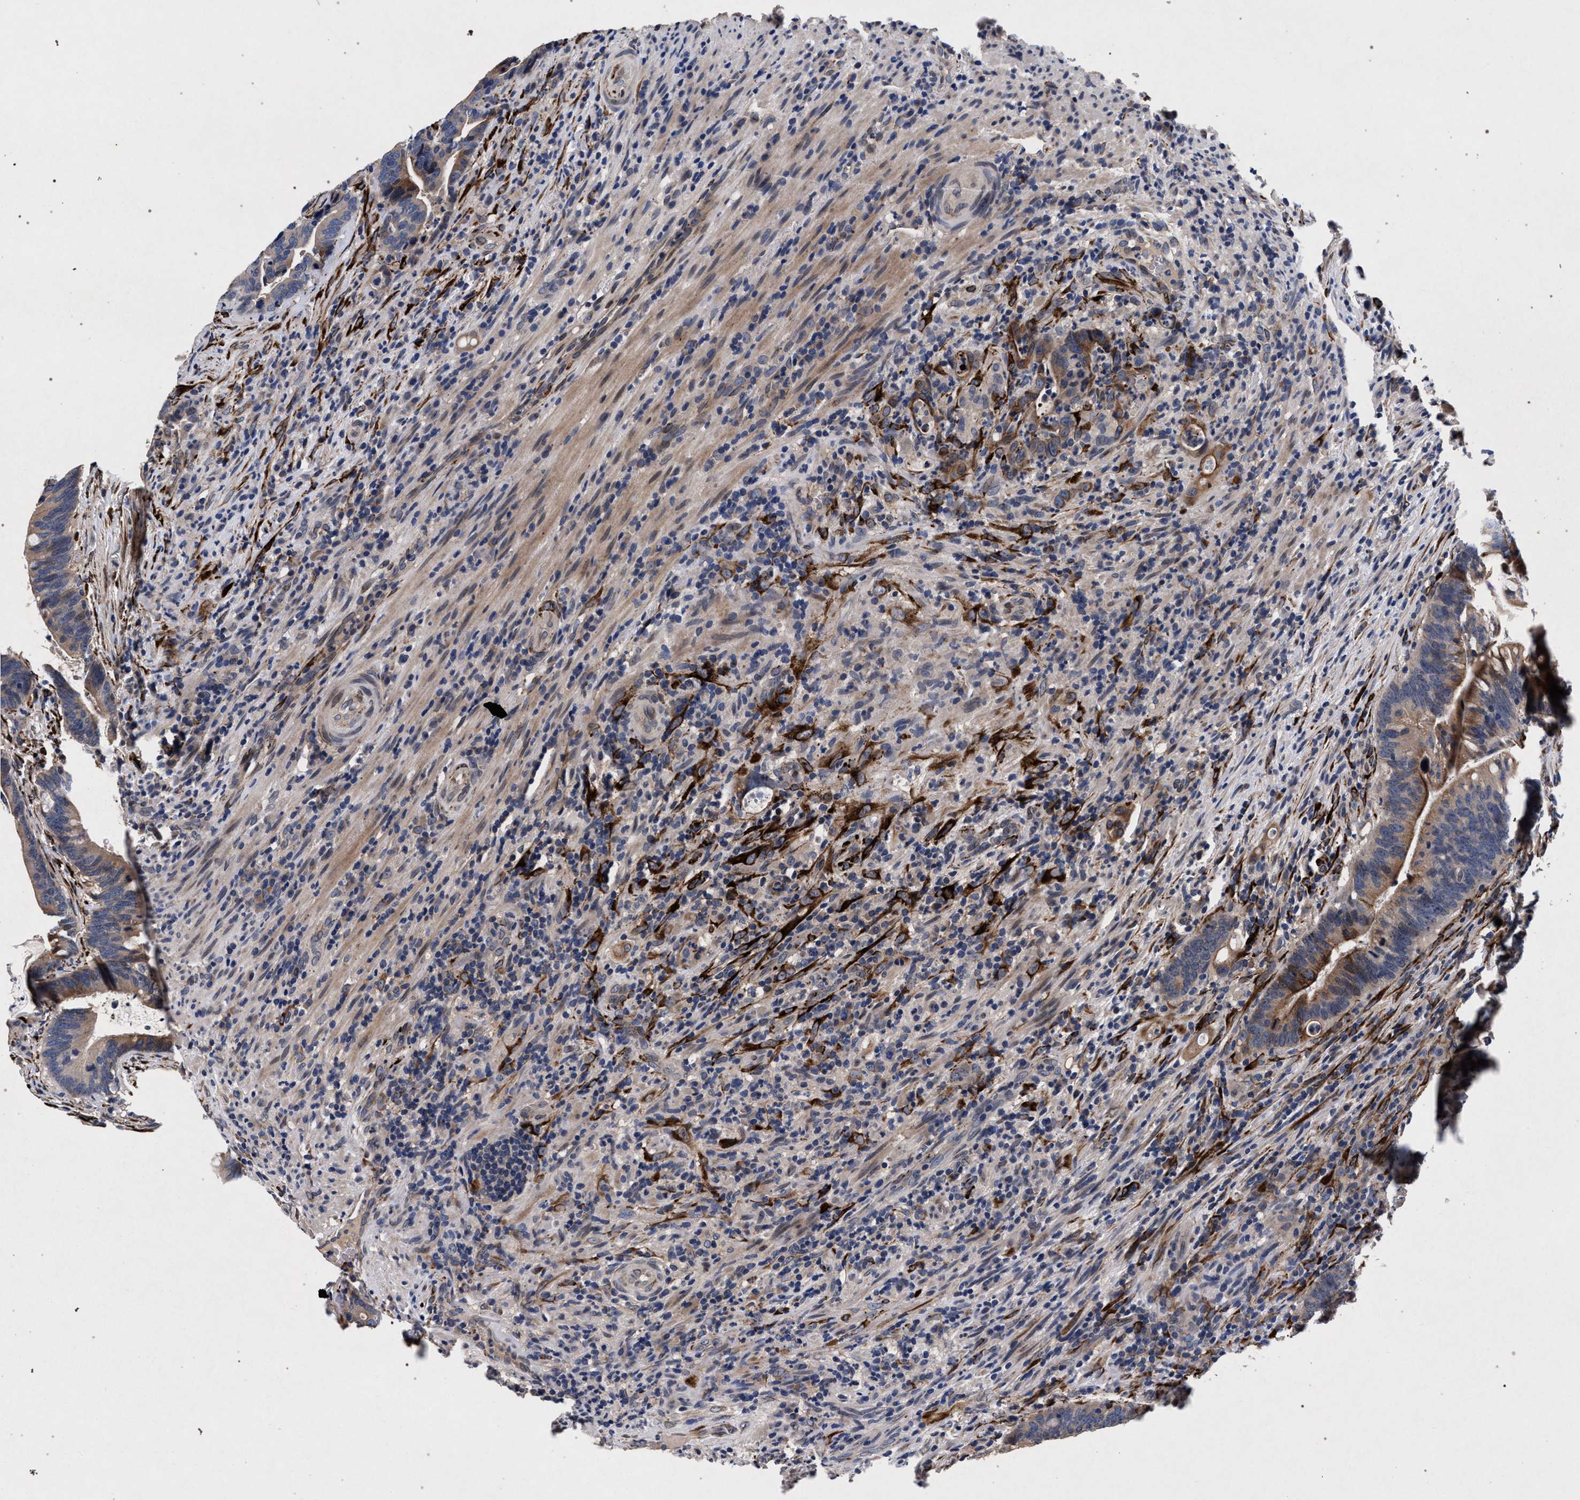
{"staining": {"intensity": "weak", "quantity": "25%-75%", "location": "cytoplasmic/membranous"}, "tissue": "colorectal cancer", "cell_type": "Tumor cells", "image_type": "cancer", "snomed": [{"axis": "morphology", "description": "Adenocarcinoma, NOS"}, {"axis": "topography", "description": "Colon"}], "caption": "DAB immunohistochemical staining of colorectal adenocarcinoma reveals weak cytoplasmic/membranous protein staining in approximately 25%-75% of tumor cells. The staining was performed using DAB (3,3'-diaminobenzidine), with brown indicating positive protein expression. Nuclei are stained blue with hematoxylin.", "gene": "NEK7", "patient": {"sex": "female", "age": 66}}